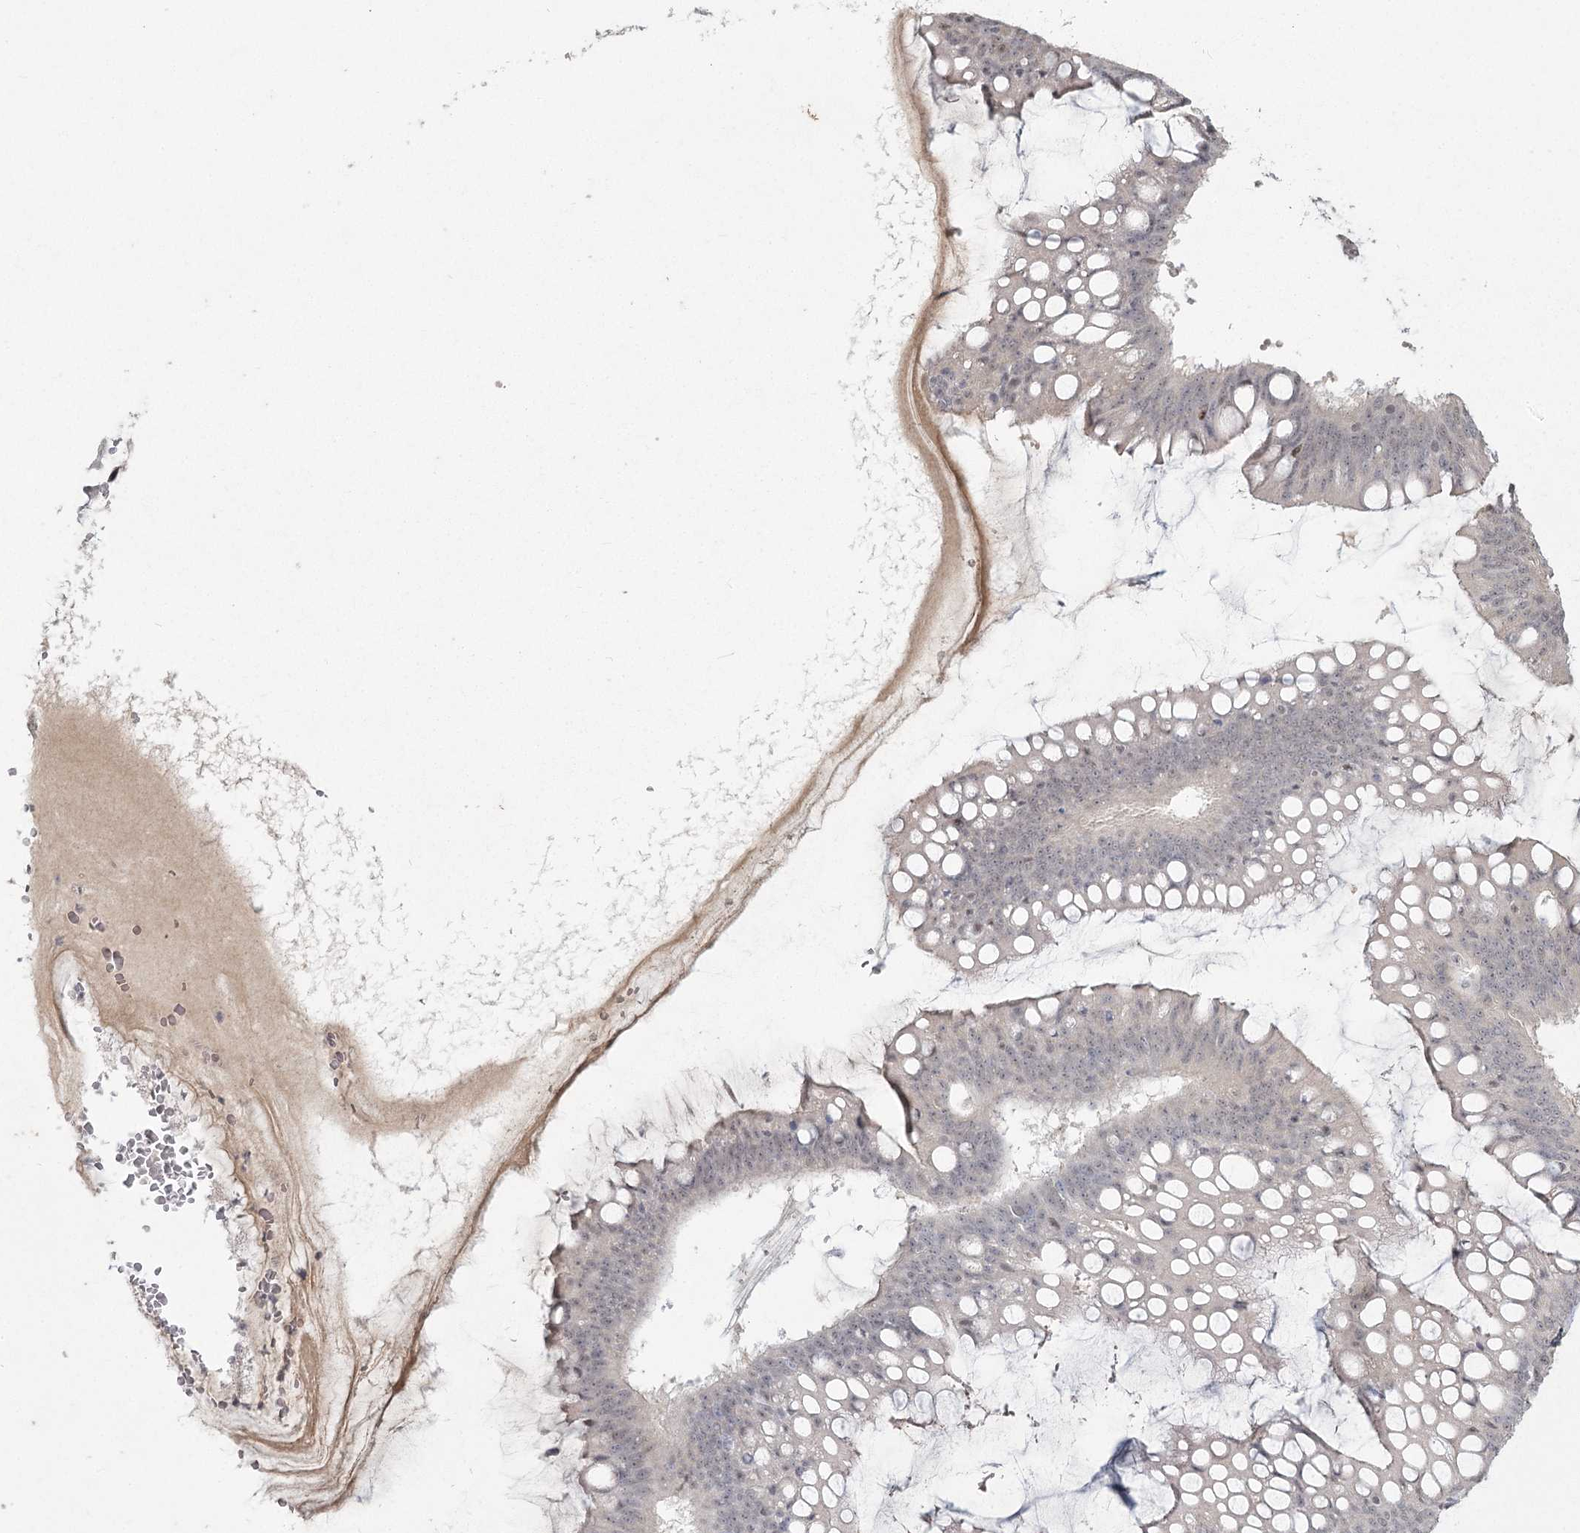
{"staining": {"intensity": "weak", "quantity": "<25%", "location": "nuclear"}, "tissue": "ovarian cancer", "cell_type": "Tumor cells", "image_type": "cancer", "snomed": [{"axis": "morphology", "description": "Cystadenocarcinoma, mucinous, NOS"}, {"axis": "topography", "description": "Ovary"}], "caption": "High magnification brightfield microscopy of ovarian mucinous cystadenocarcinoma stained with DAB (brown) and counterstained with hematoxylin (blue): tumor cells show no significant expression. (DAB IHC visualized using brightfield microscopy, high magnification).", "gene": "LY6G5C", "patient": {"sex": "female", "age": 73}}